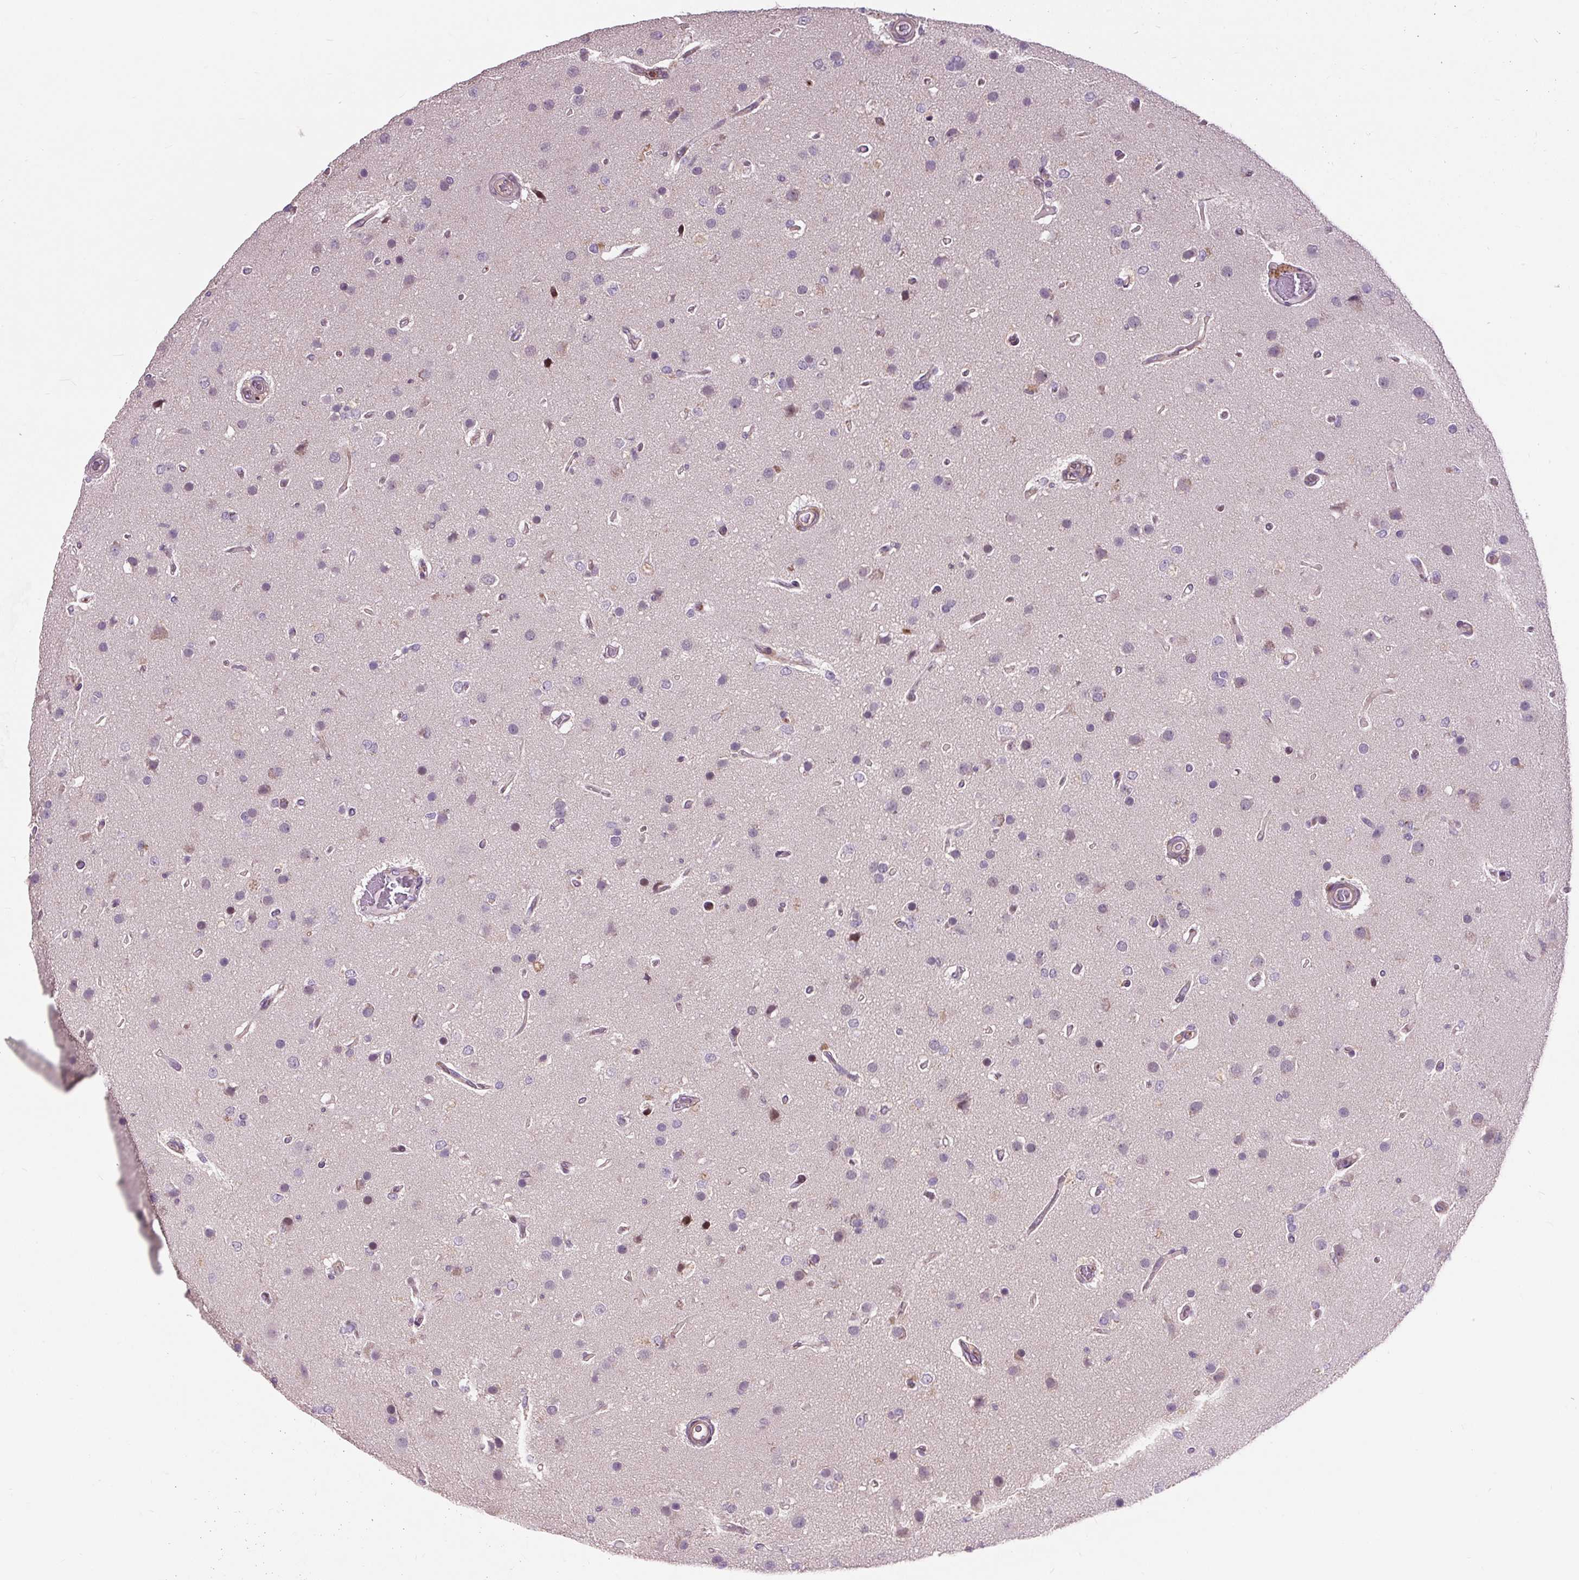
{"staining": {"intensity": "negative", "quantity": "none", "location": "none"}, "tissue": "glioma", "cell_type": "Tumor cells", "image_type": "cancer", "snomed": [{"axis": "morphology", "description": "Glioma, malignant, High grade"}, {"axis": "topography", "description": "Brain"}], "caption": "Photomicrograph shows no significant protein staining in tumor cells of malignant glioma (high-grade).", "gene": "CISD3", "patient": {"sex": "female", "age": 74}}